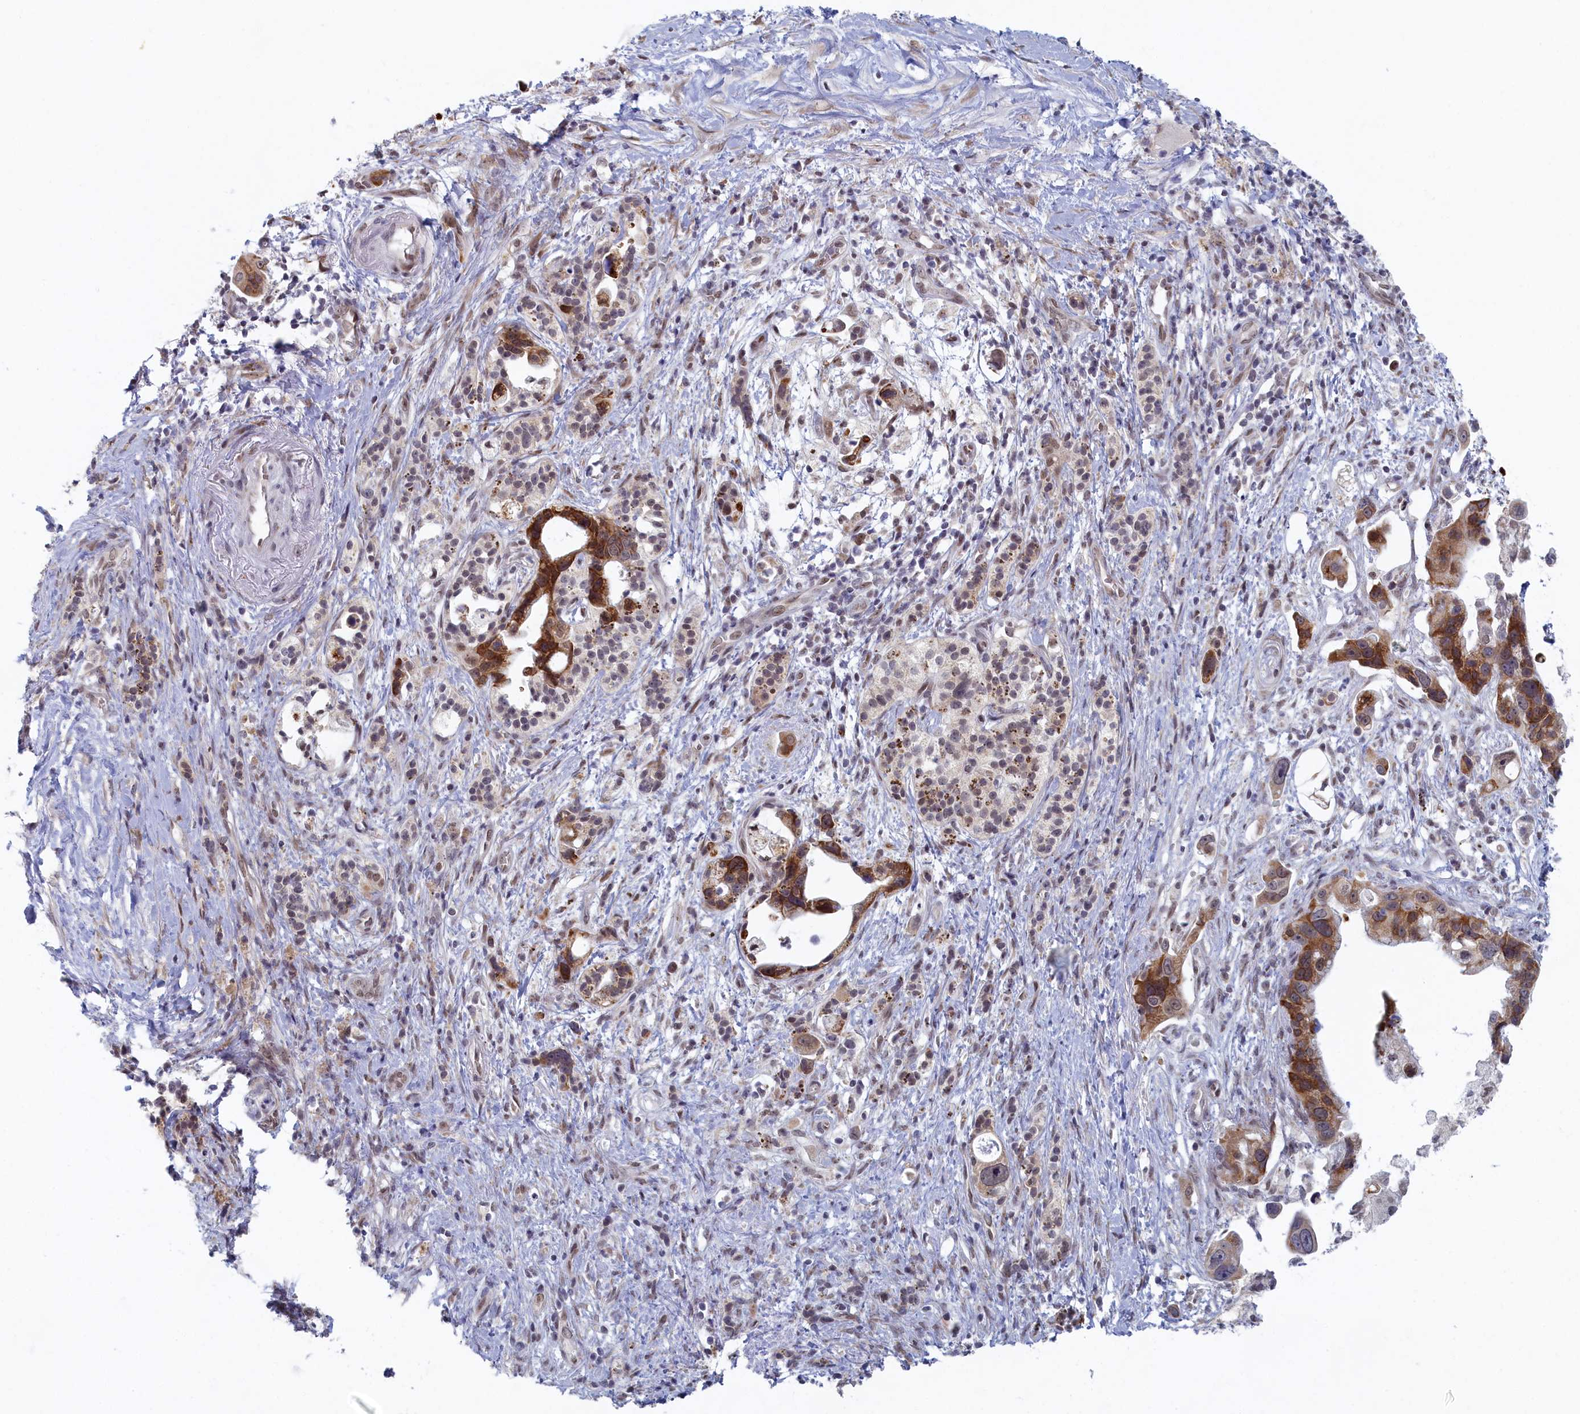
{"staining": {"intensity": "moderate", "quantity": "25%-75%", "location": "cytoplasmic/membranous"}, "tissue": "pancreatic cancer", "cell_type": "Tumor cells", "image_type": "cancer", "snomed": [{"axis": "morphology", "description": "Adenocarcinoma, NOS"}, {"axis": "topography", "description": "Pancreas"}], "caption": "Human pancreatic cancer stained with a protein marker reveals moderate staining in tumor cells.", "gene": "DNAJC17", "patient": {"sex": "female", "age": 83}}